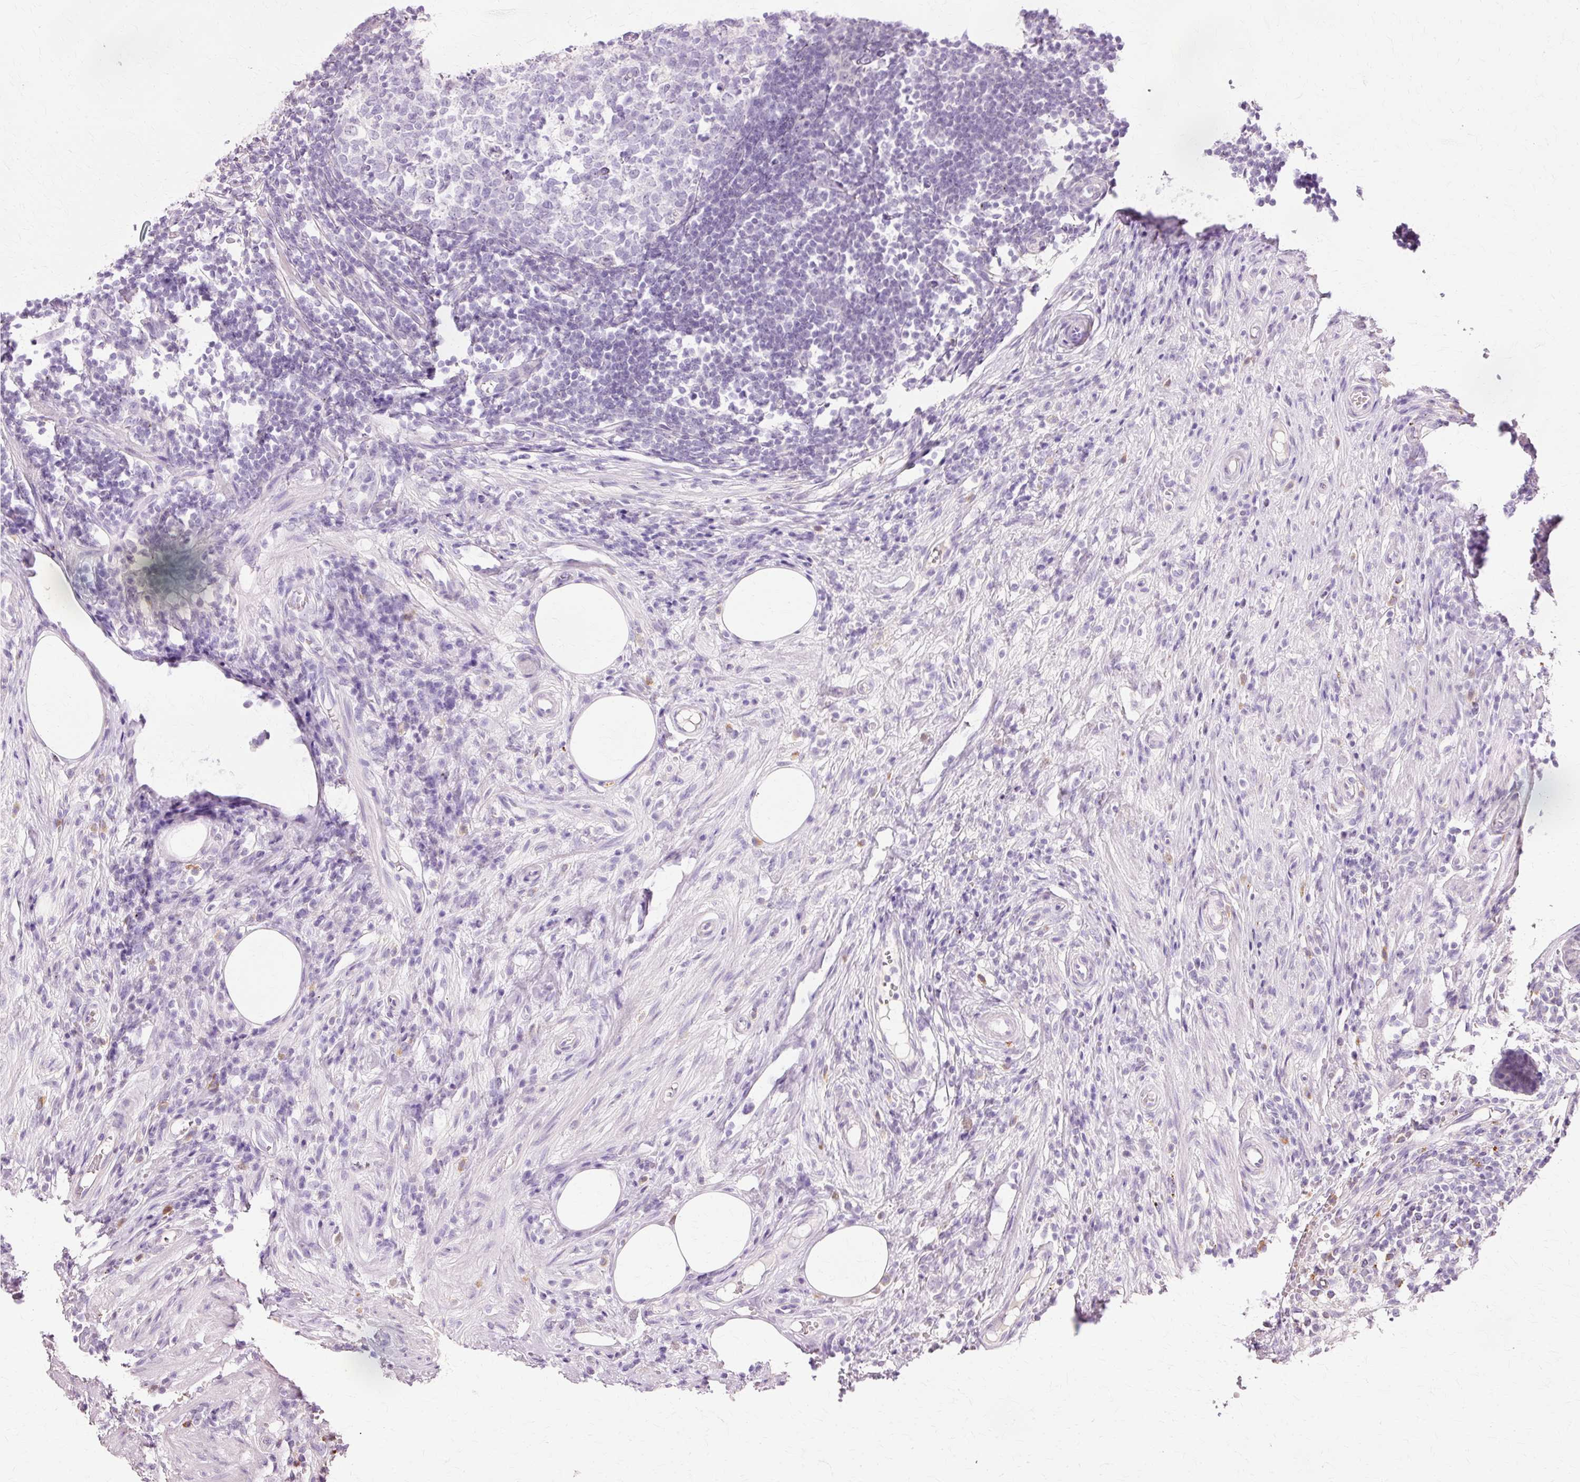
{"staining": {"intensity": "weak", "quantity": "<25%", "location": "cytoplasmic/membranous"}, "tissue": "appendix", "cell_type": "Glandular cells", "image_type": "normal", "snomed": [{"axis": "morphology", "description": "Normal tissue, NOS"}, {"axis": "topography", "description": "Appendix"}], "caption": "Protein analysis of unremarkable appendix shows no significant staining in glandular cells.", "gene": "VN1R2", "patient": {"sex": "female", "age": 56}}